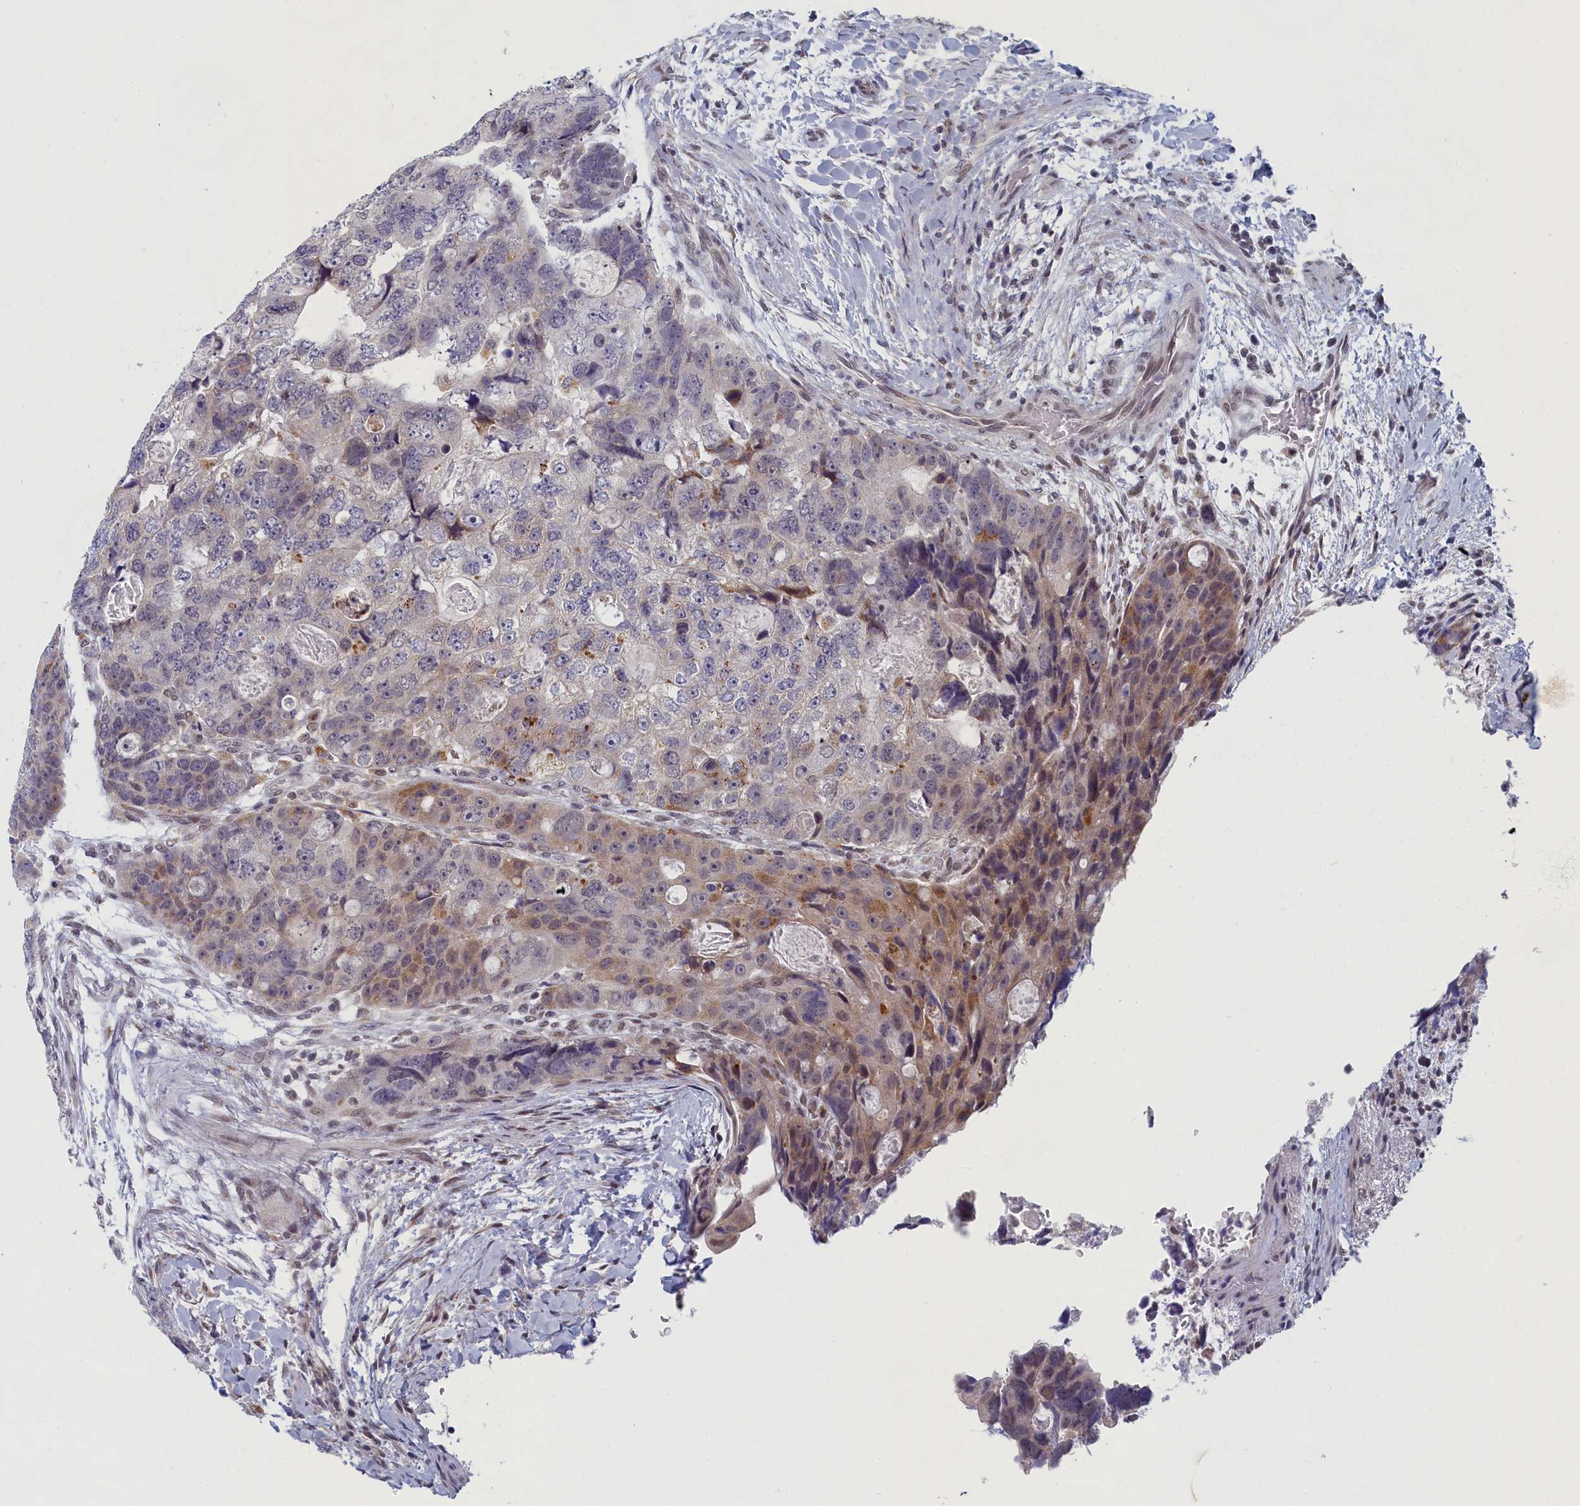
{"staining": {"intensity": "moderate", "quantity": "<25%", "location": "cytoplasmic/membranous"}, "tissue": "colorectal cancer", "cell_type": "Tumor cells", "image_type": "cancer", "snomed": [{"axis": "morphology", "description": "Adenocarcinoma, NOS"}, {"axis": "topography", "description": "Rectum"}], "caption": "Colorectal adenocarcinoma tissue reveals moderate cytoplasmic/membranous staining in about <25% of tumor cells, visualized by immunohistochemistry.", "gene": "DNAJC17", "patient": {"sex": "male", "age": 59}}